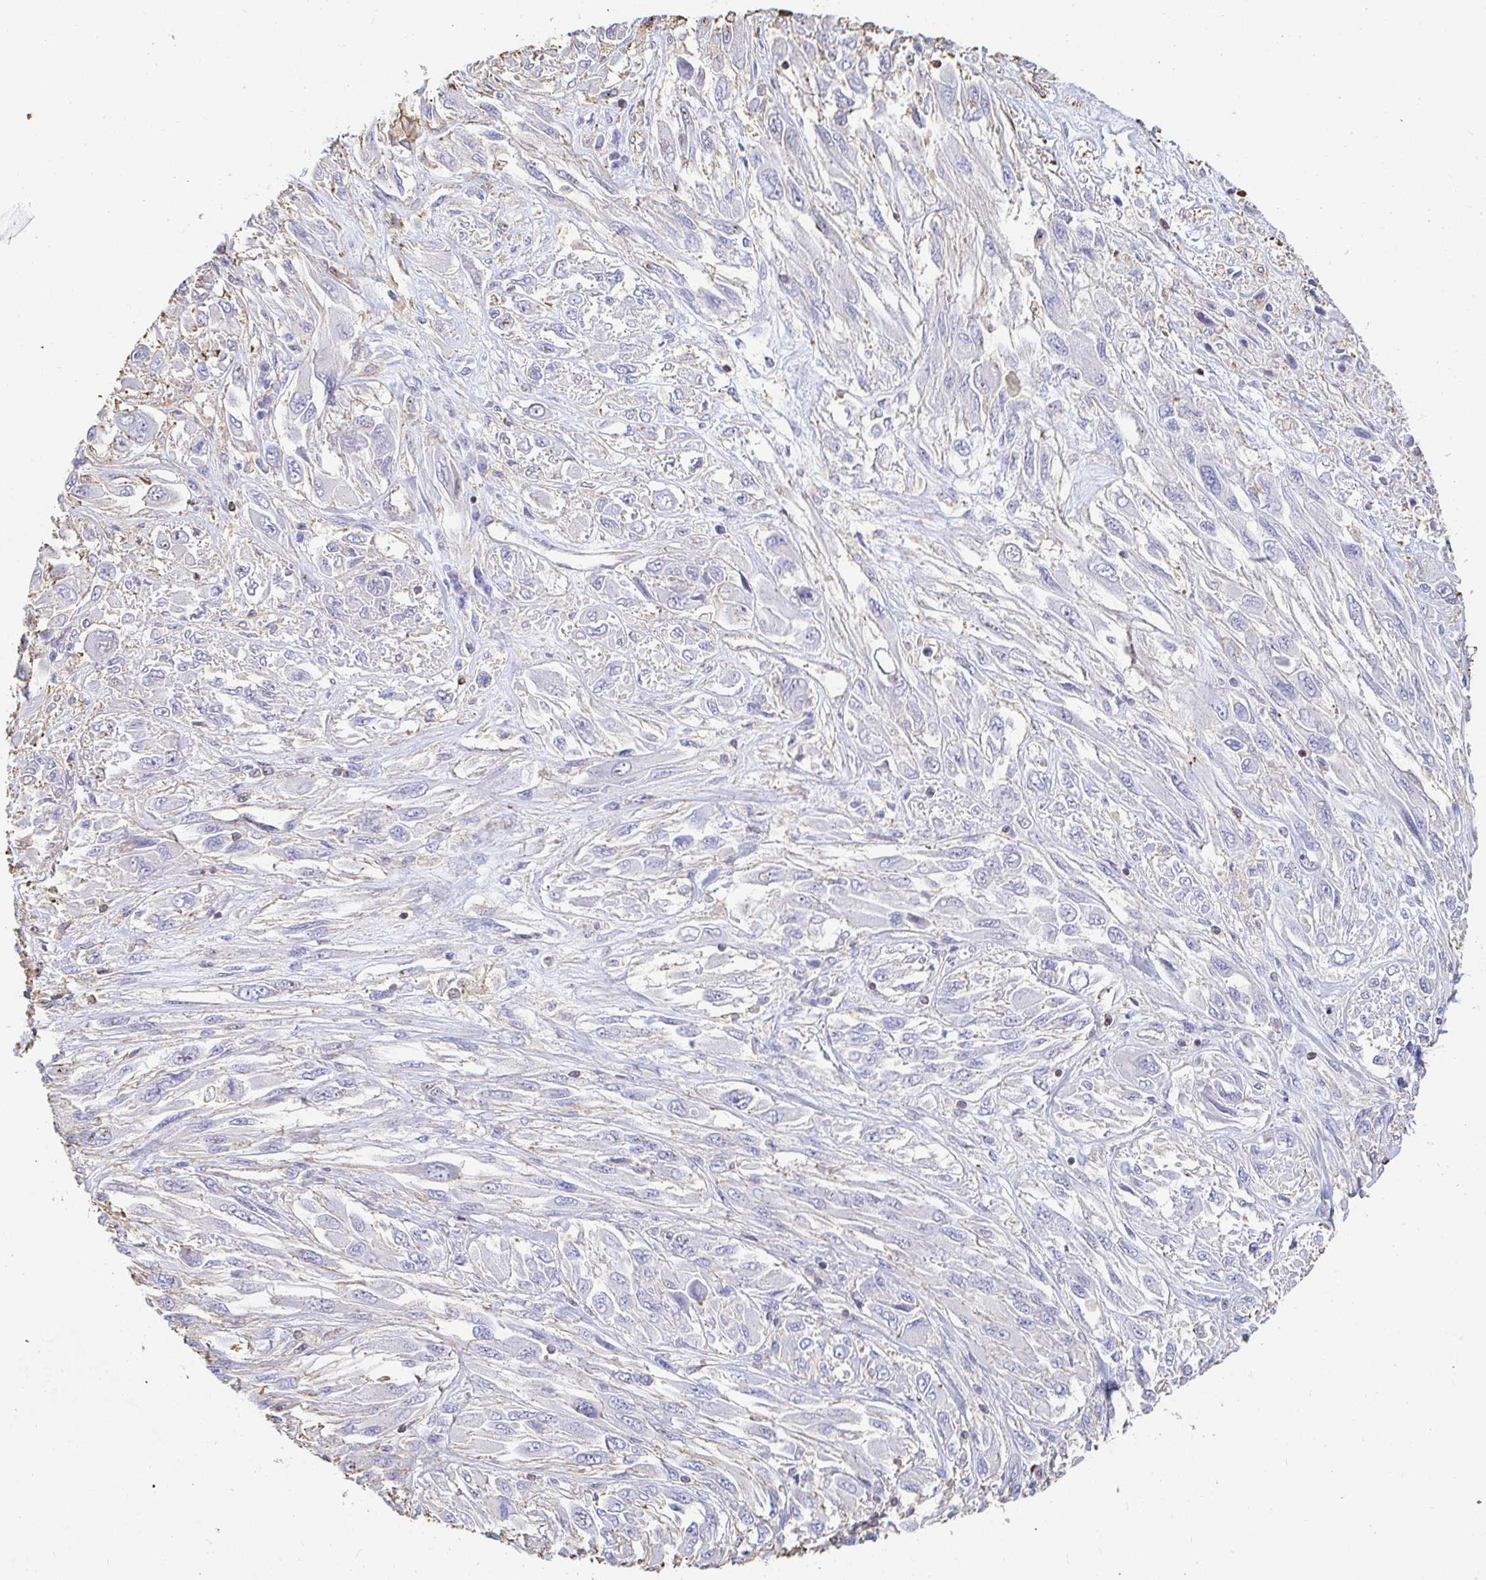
{"staining": {"intensity": "negative", "quantity": "none", "location": "none"}, "tissue": "melanoma", "cell_type": "Tumor cells", "image_type": "cancer", "snomed": [{"axis": "morphology", "description": "Malignant melanoma, NOS"}, {"axis": "topography", "description": "Skin"}], "caption": "There is no significant staining in tumor cells of malignant melanoma.", "gene": "PTPN14", "patient": {"sex": "female", "age": 91}}